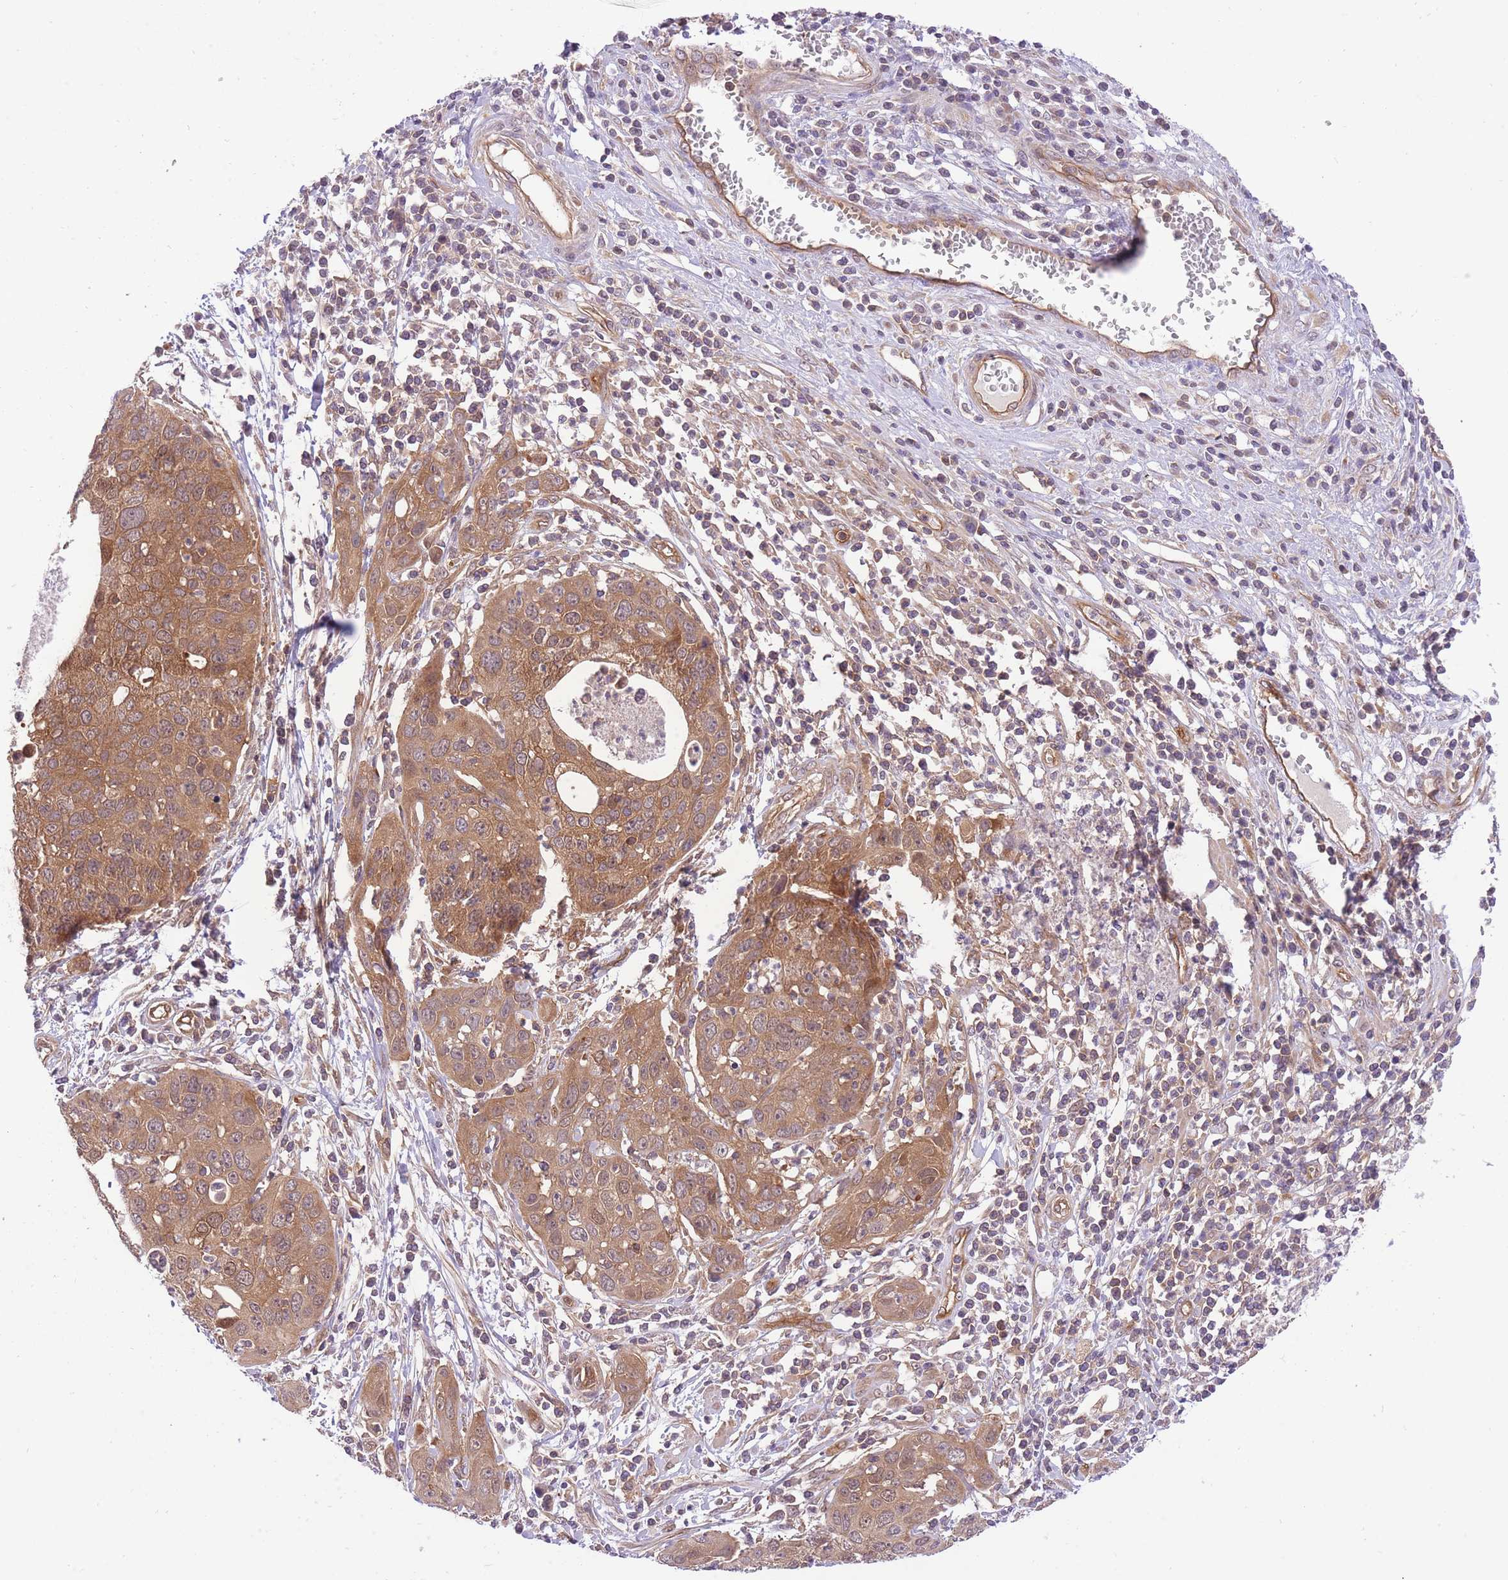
{"staining": {"intensity": "moderate", "quantity": ">75%", "location": "cytoplasmic/membranous,nuclear"}, "tissue": "cervical cancer", "cell_type": "Tumor cells", "image_type": "cancer", "snomed": [{"axis": "morphology", "description": "Squamous cell carcinoma, NOS"}, {"axis": "topography", "description": "Cervix"}], "caption": "Tumor cells display medium levels of moderate cytoplasmic/membranous and nuclear staining in about >75% of cells in cervical squamous cell carcinoma.", "gene": "PREP", "patient": {"sex": "female", "age": 36}}